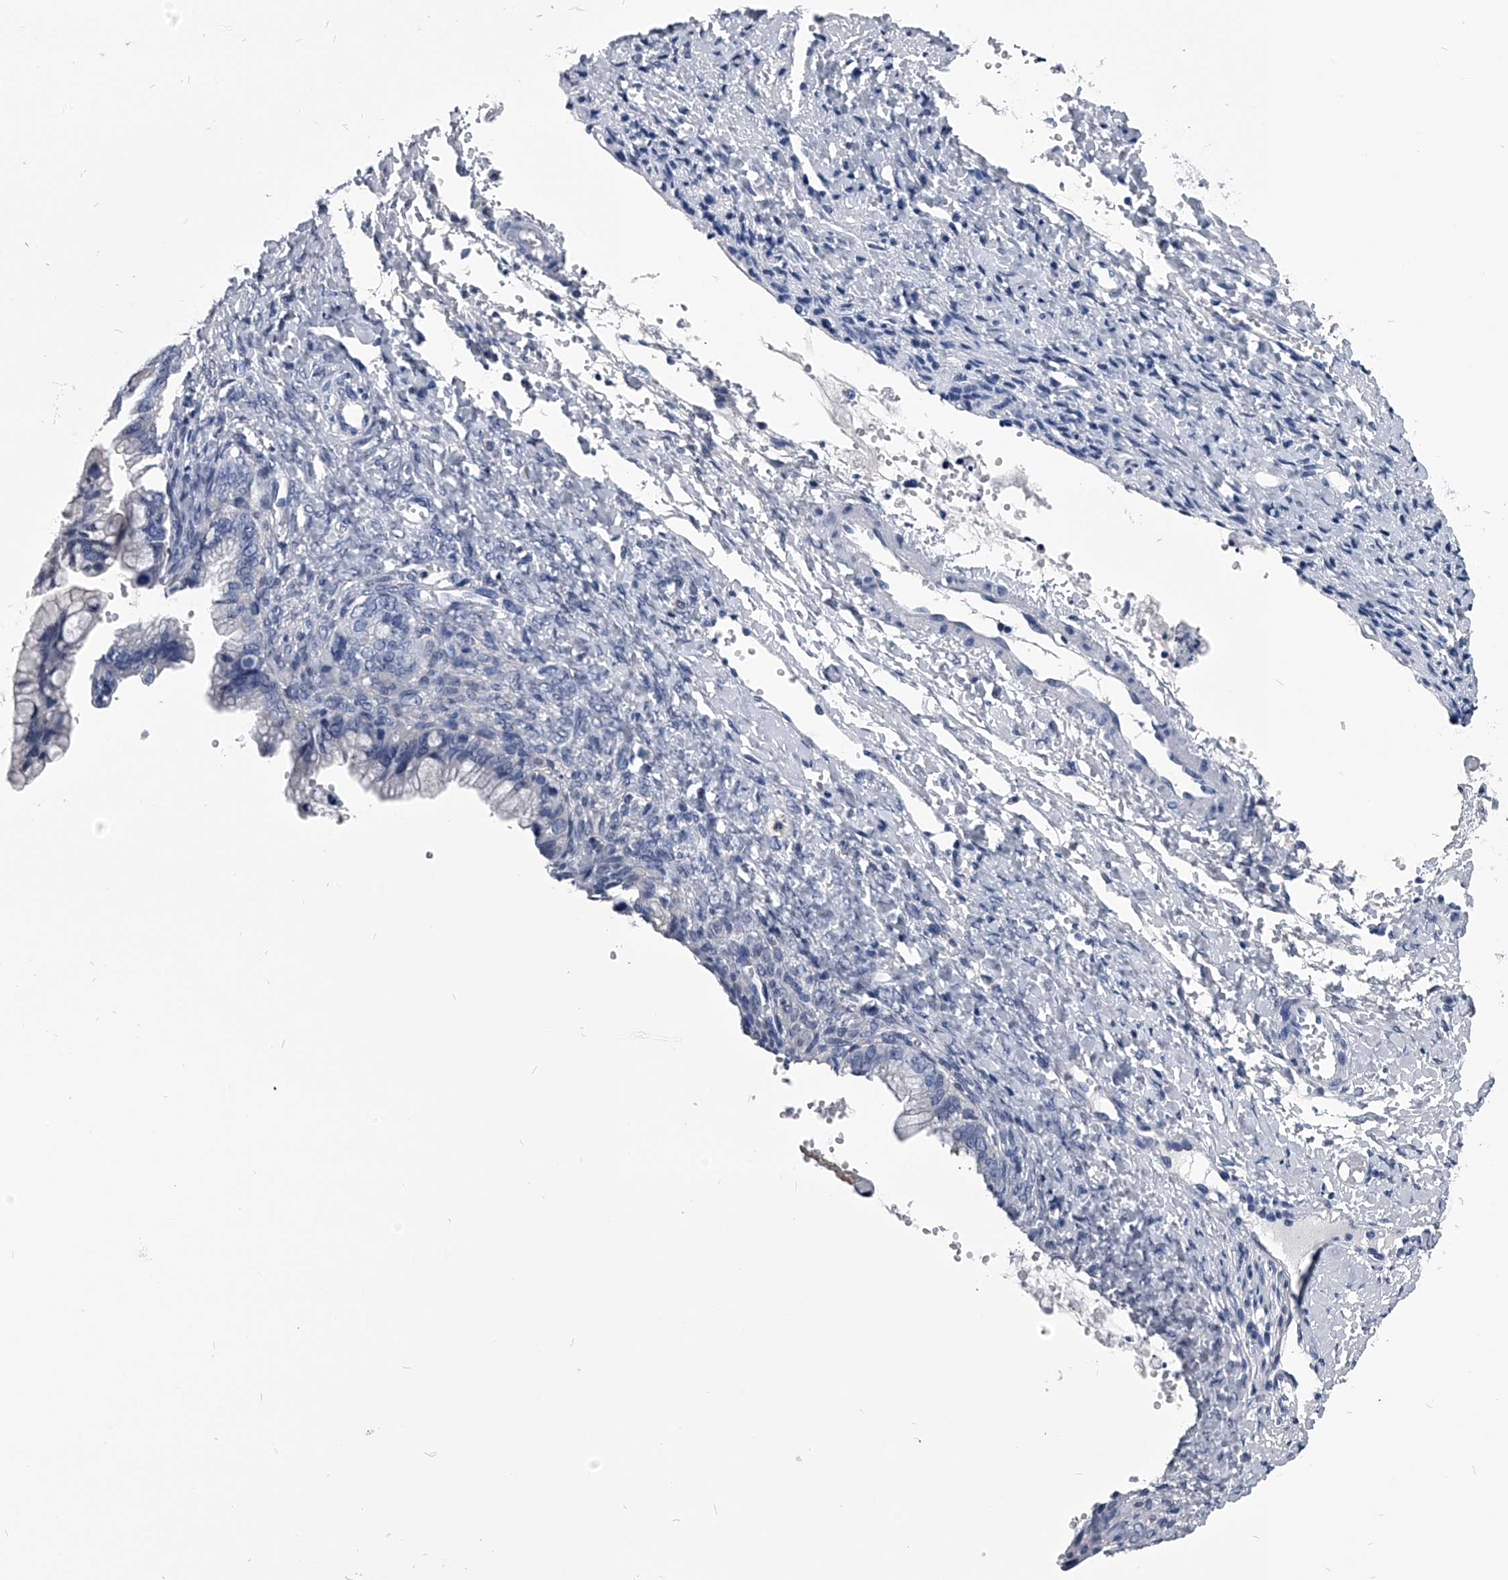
{"staining": {"intensity": "negative", "quantity": "none", "location": "none"}, "tissue": "ovarian cancer", "cell_type": "Tumor cells", "image_type": "cancer", "snomed": [{"axis": "morphology", "description": "Cystadenocarcinoma, mucinous, NOS"}, {"axis": "topography", "description": "Ovary"}], "caption": "Immunohistochemical staining of human ovarian cancer (mucinous cystadenocarcinoma) demonstrates no significant staining in tumor cells.", "gene": "PDXK", "patient": {"sex": "female", "age": 36}}